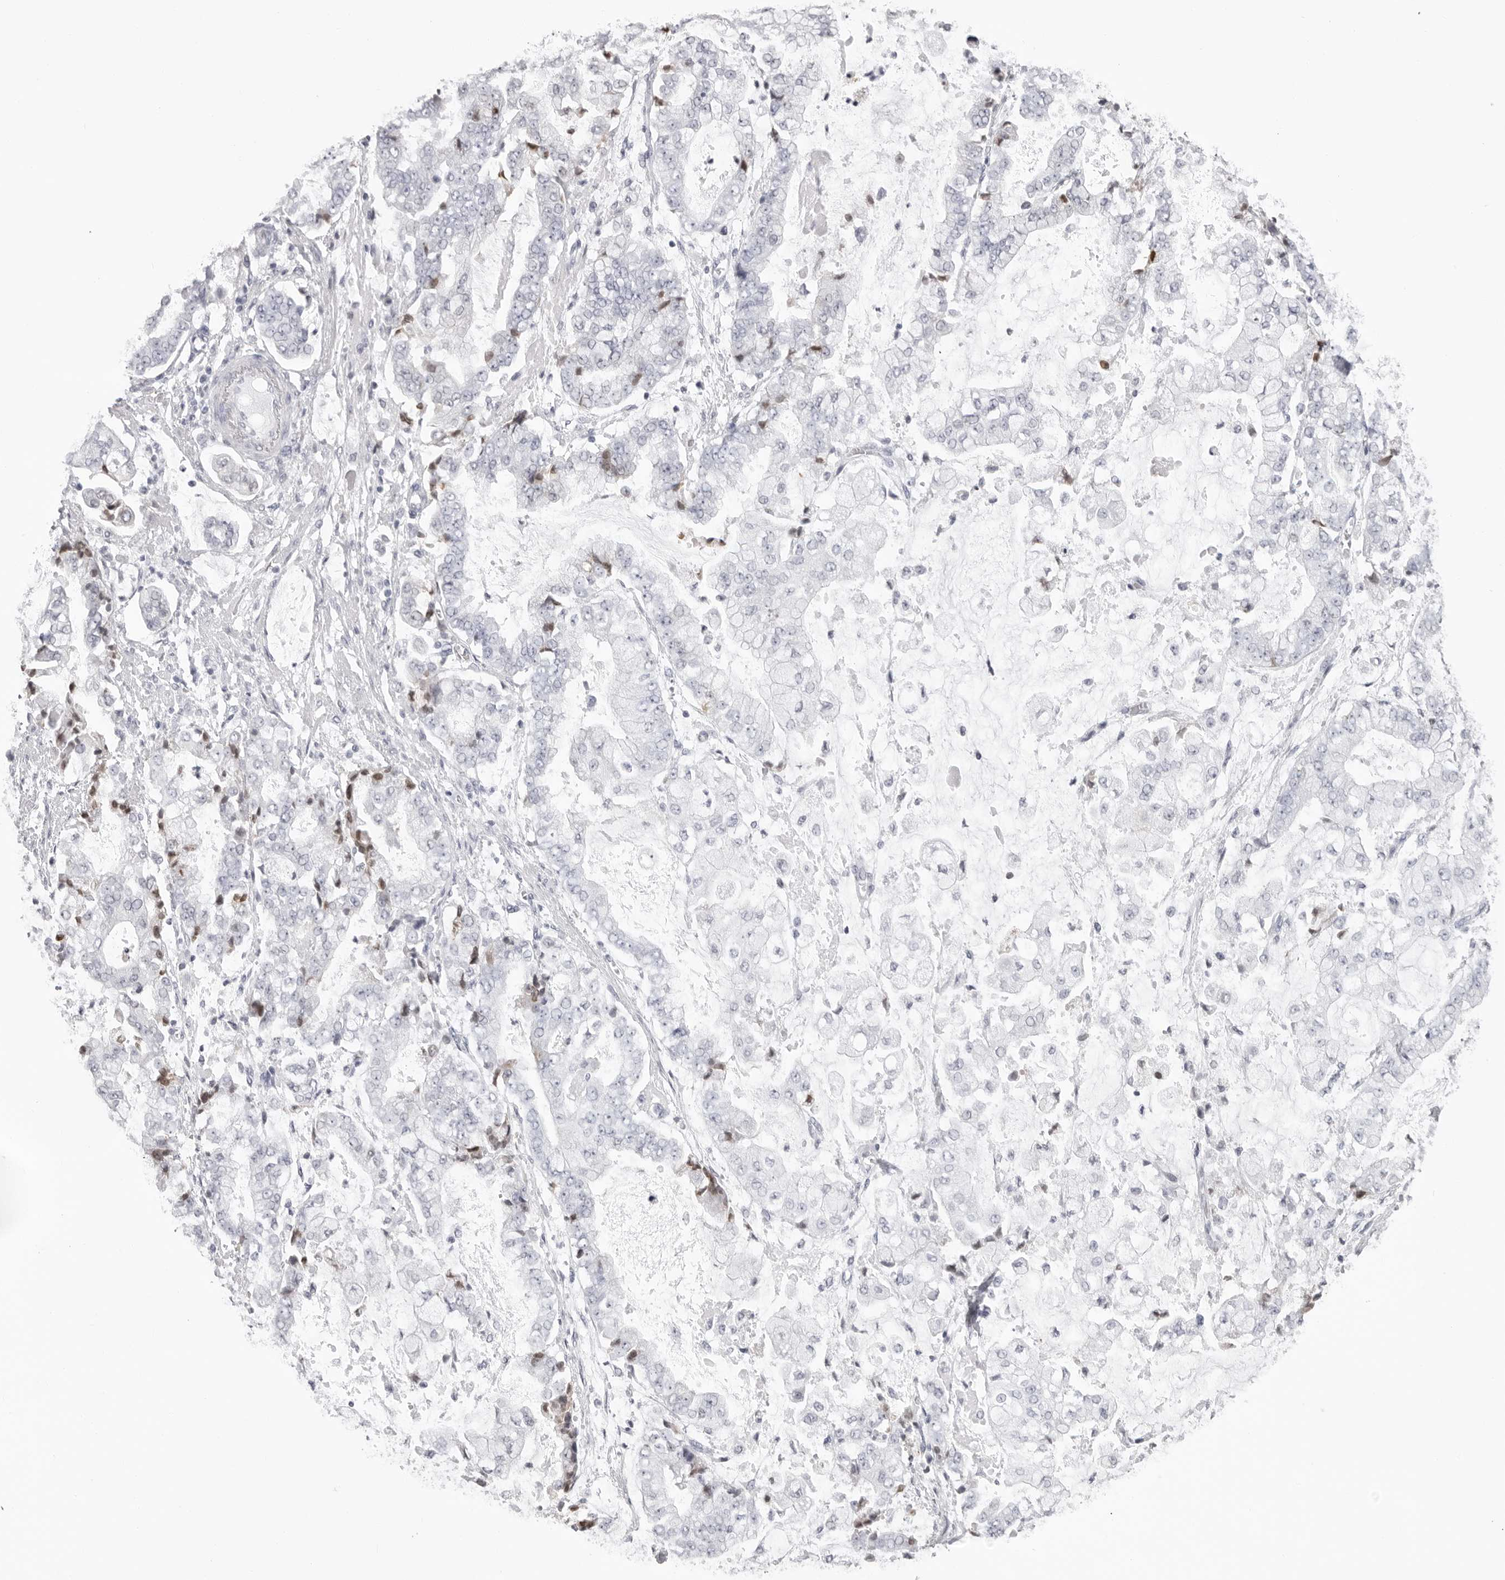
{"staining": {"intensity": "negative", "quantity": "none", "location": "none"}, "tissue": "stomach cancer", "cell_type": "Tumor cells", "image_type": "cancer", "snomed": [{"axis": "morphology", "description": "Adenocarcinoma, NOS"}, {"axis": "topography", "description": "Stomach"}], "caption": "A high-resolution histopathology image shows IHC staining of stomach adenocarcinoma, which reveals no significant positivity in tumor cells.", "gene": "TMOD4", "patient": {"sex": "male", "age": 76}}